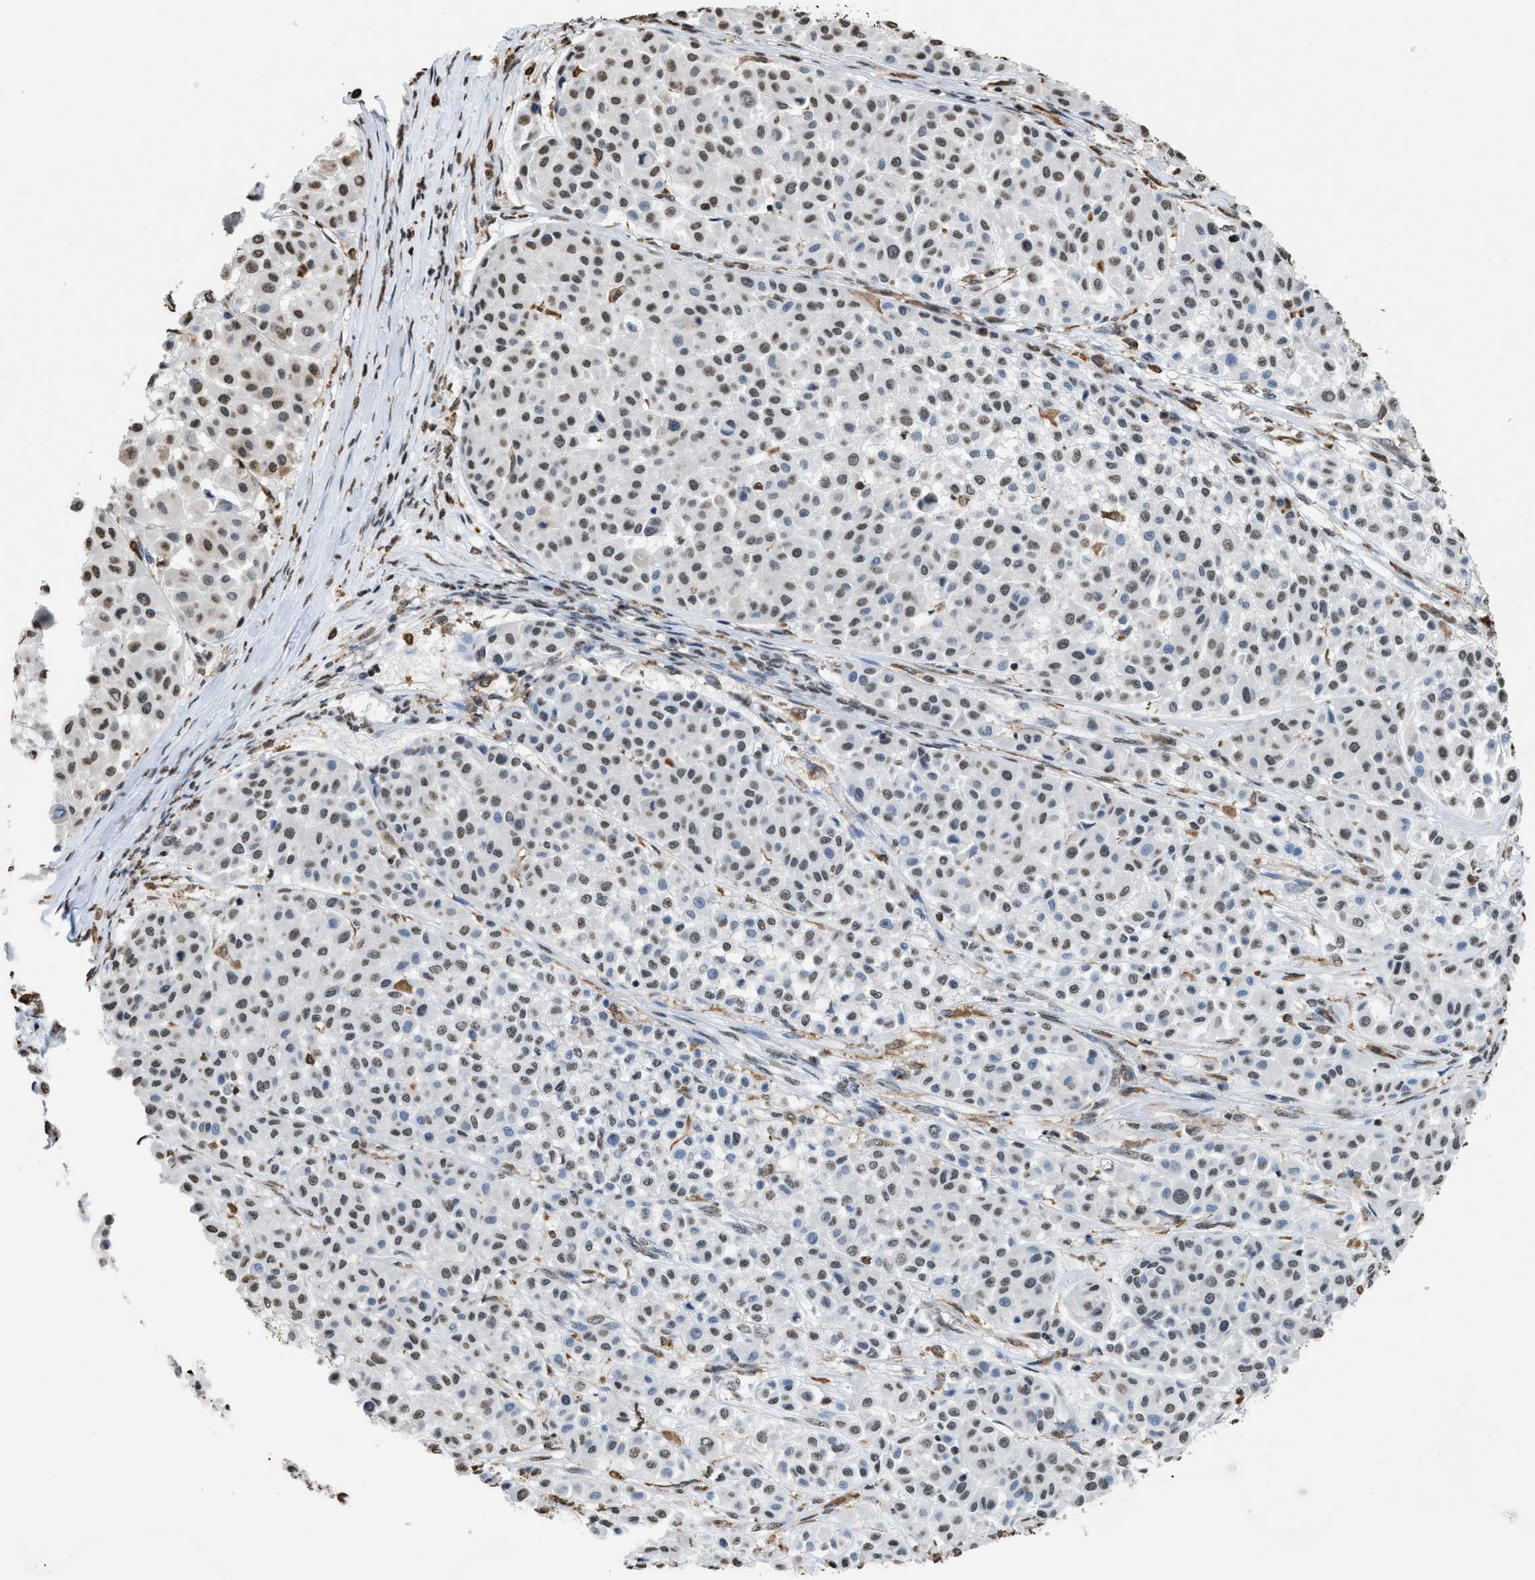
{"staining": {"intensity": "weak", "quantity": "25%-75%", "location": "nuclear"}, "tissue": "melanoma", "cell_type": "Tumor cells", "image_type": "cancer", "snomed": [{"axis": "morphology", "description": "Malignant melanoma, Metastatic site"}, {"axis": "topography", "description": "Soft tissue"}], "caption": "IHC image of human melanoma stained for a protein (brown), which displays low levels of weak nuclear positivity in about 25%-75% of tumor cells.", "gene": "NUP88", "patient": {"sex": "male", "age": 41}}